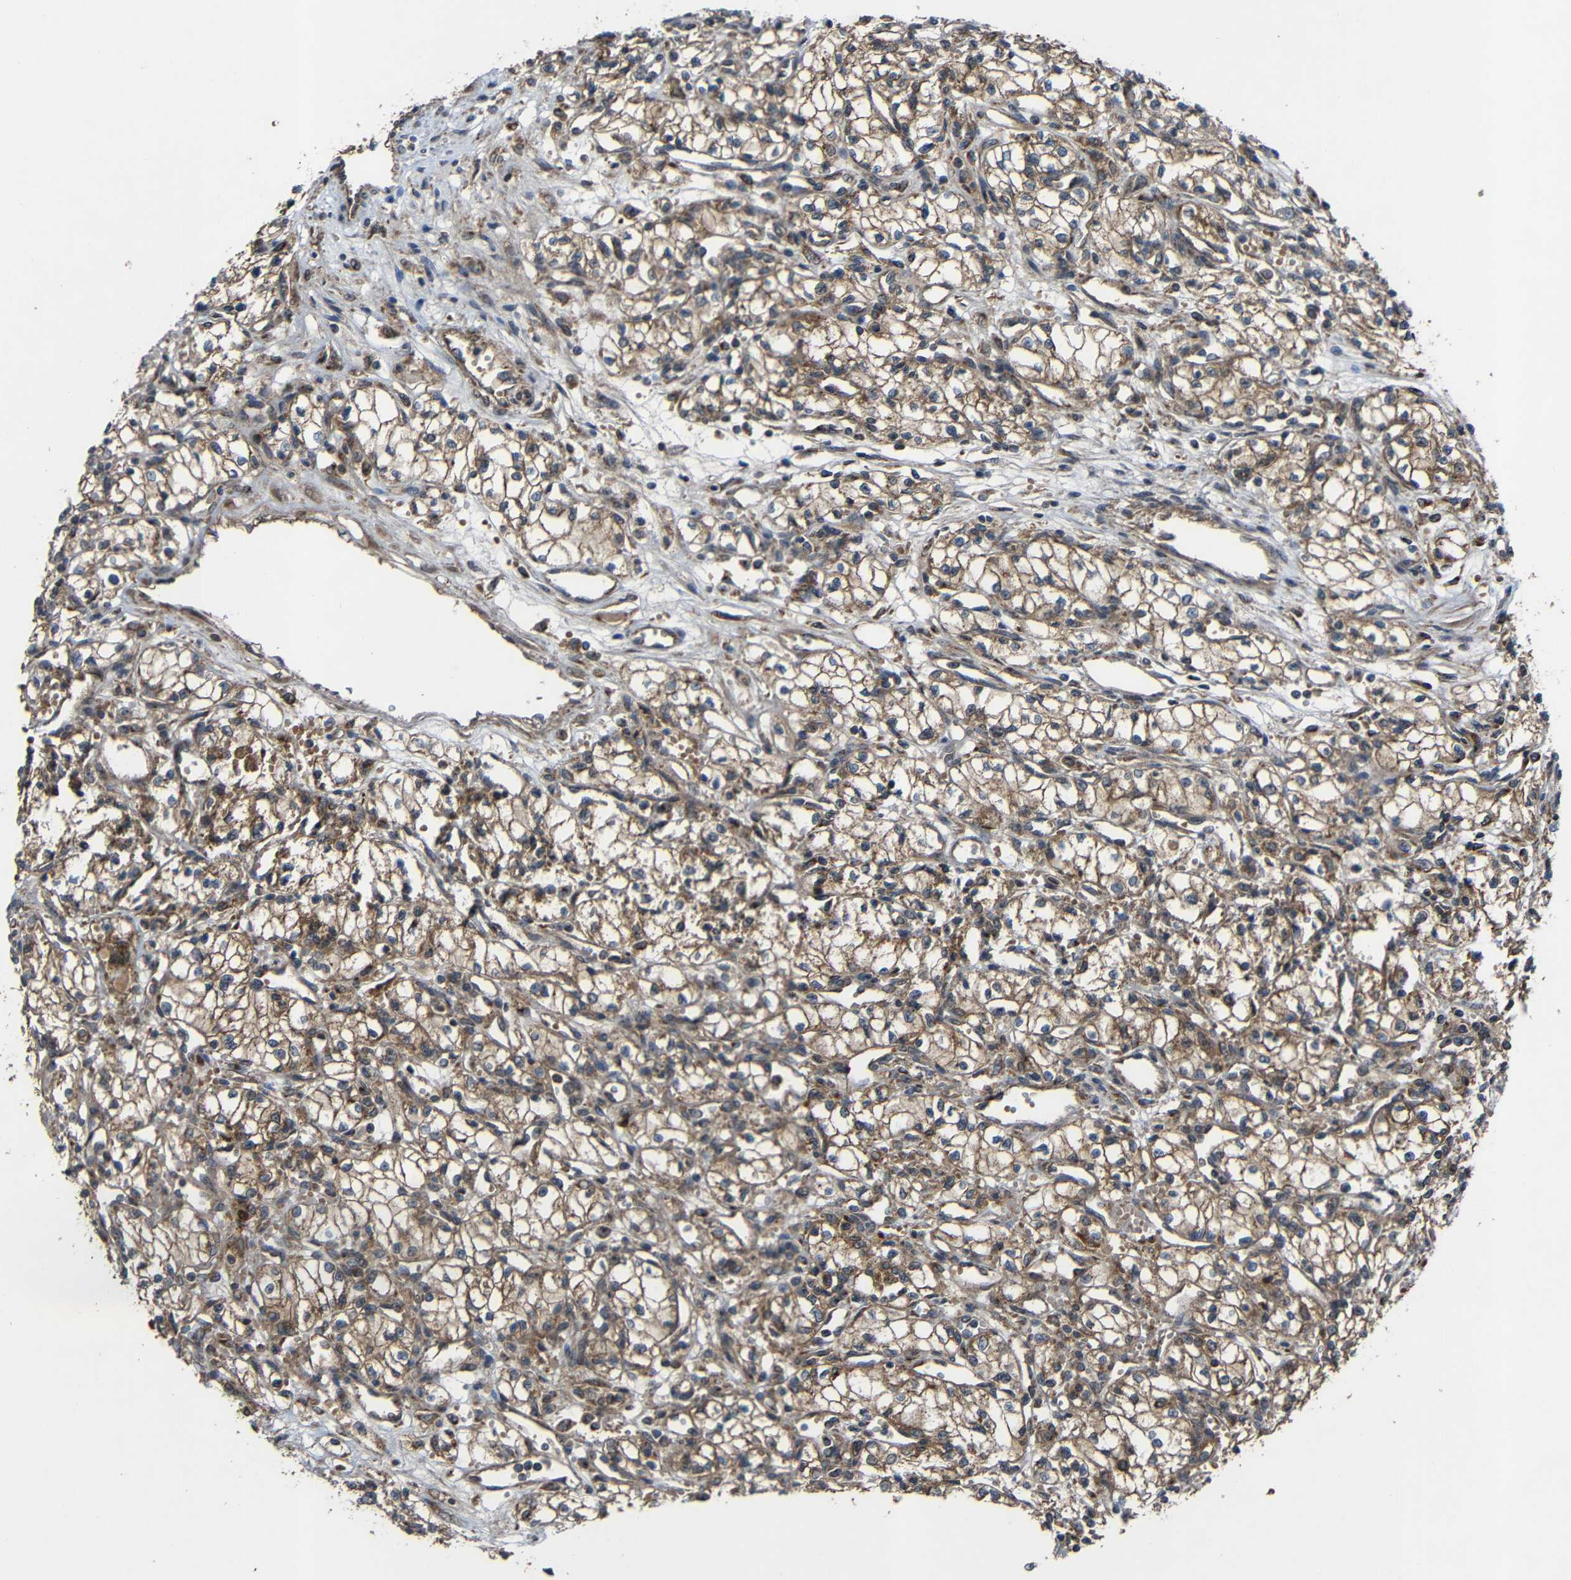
{"staining": {"intensity": "moderate", "quantity": ">75%", "location": "cytoplasmic/membranous"}, "tissue": "renal cancer", "cell_type": "Tumor cells", "image_type": "cancer", "snomed": [{"axis": "morphology", "description": "Normal tissue, NOS"}, {"axis": "morphology", "description": "Adenocarcinoma, NOS"}, {"axis": "topography", "description": "Kidney"}], "caption": "IHC of human renal cancer (adenocarcinoma) shows medium levels of moderate cytoplasmic/membranous positivity in approximately >75% of tumor cells.", "gene": "C1GALT1", "patient": {"sex": "male", "age": 59}}